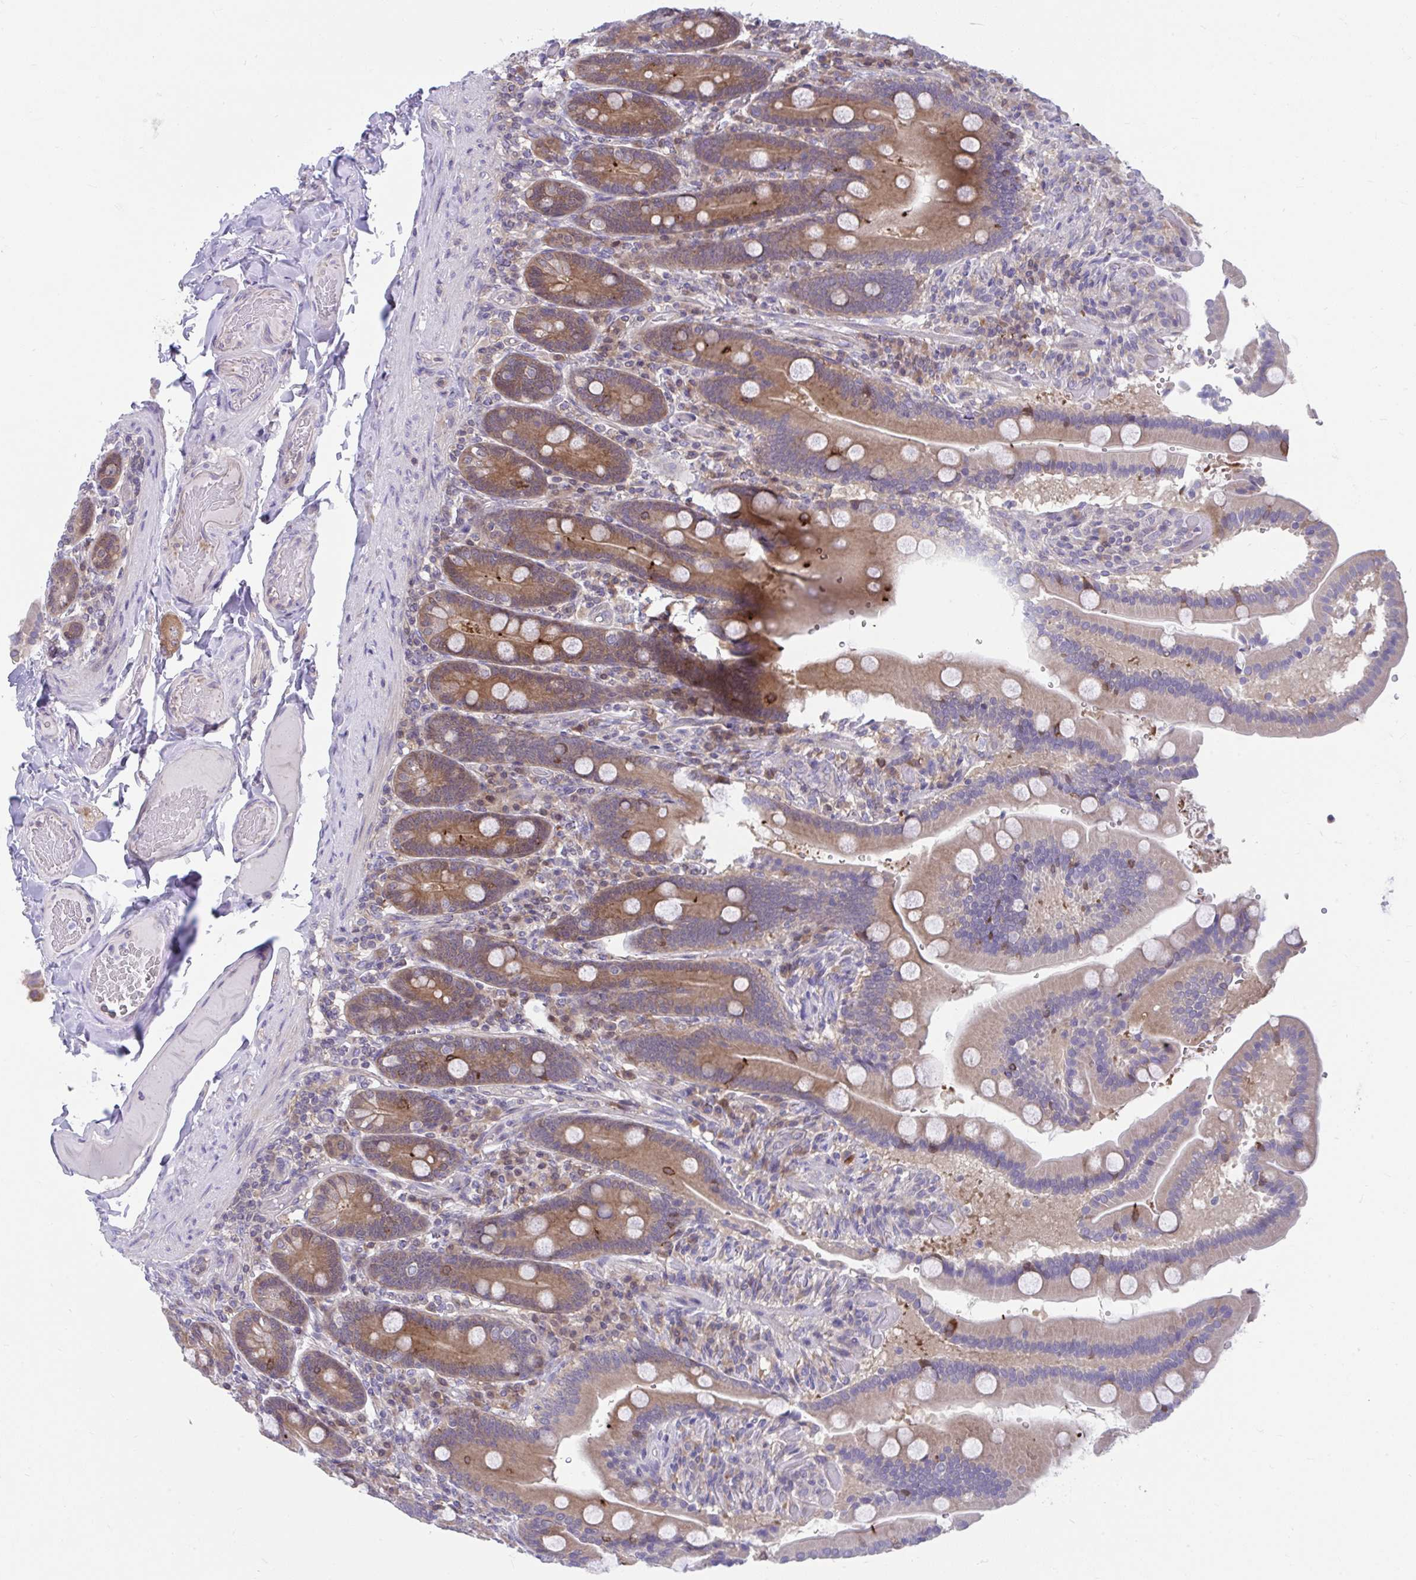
{"staining": {"intensity": "moderate", "quantity": ">75%", "location": "cytoplasmic/membranous"}, "tissue": "duodenum", "cell_type": "Glandular cells", "image_type": "normal", "snomed": [{"axis": "morphology", "description": "Normal tissue, NOS"}, {"axis": "topography", "description": "Duodenum"}], "caption": "Duodenum stained with a brown dye reveals moderate cytoplasmic/membranous positive staining in approximately >75% of glandular cells.", "gene": "PCDHB7", "patient": {"sex": "female", "age": 62}}